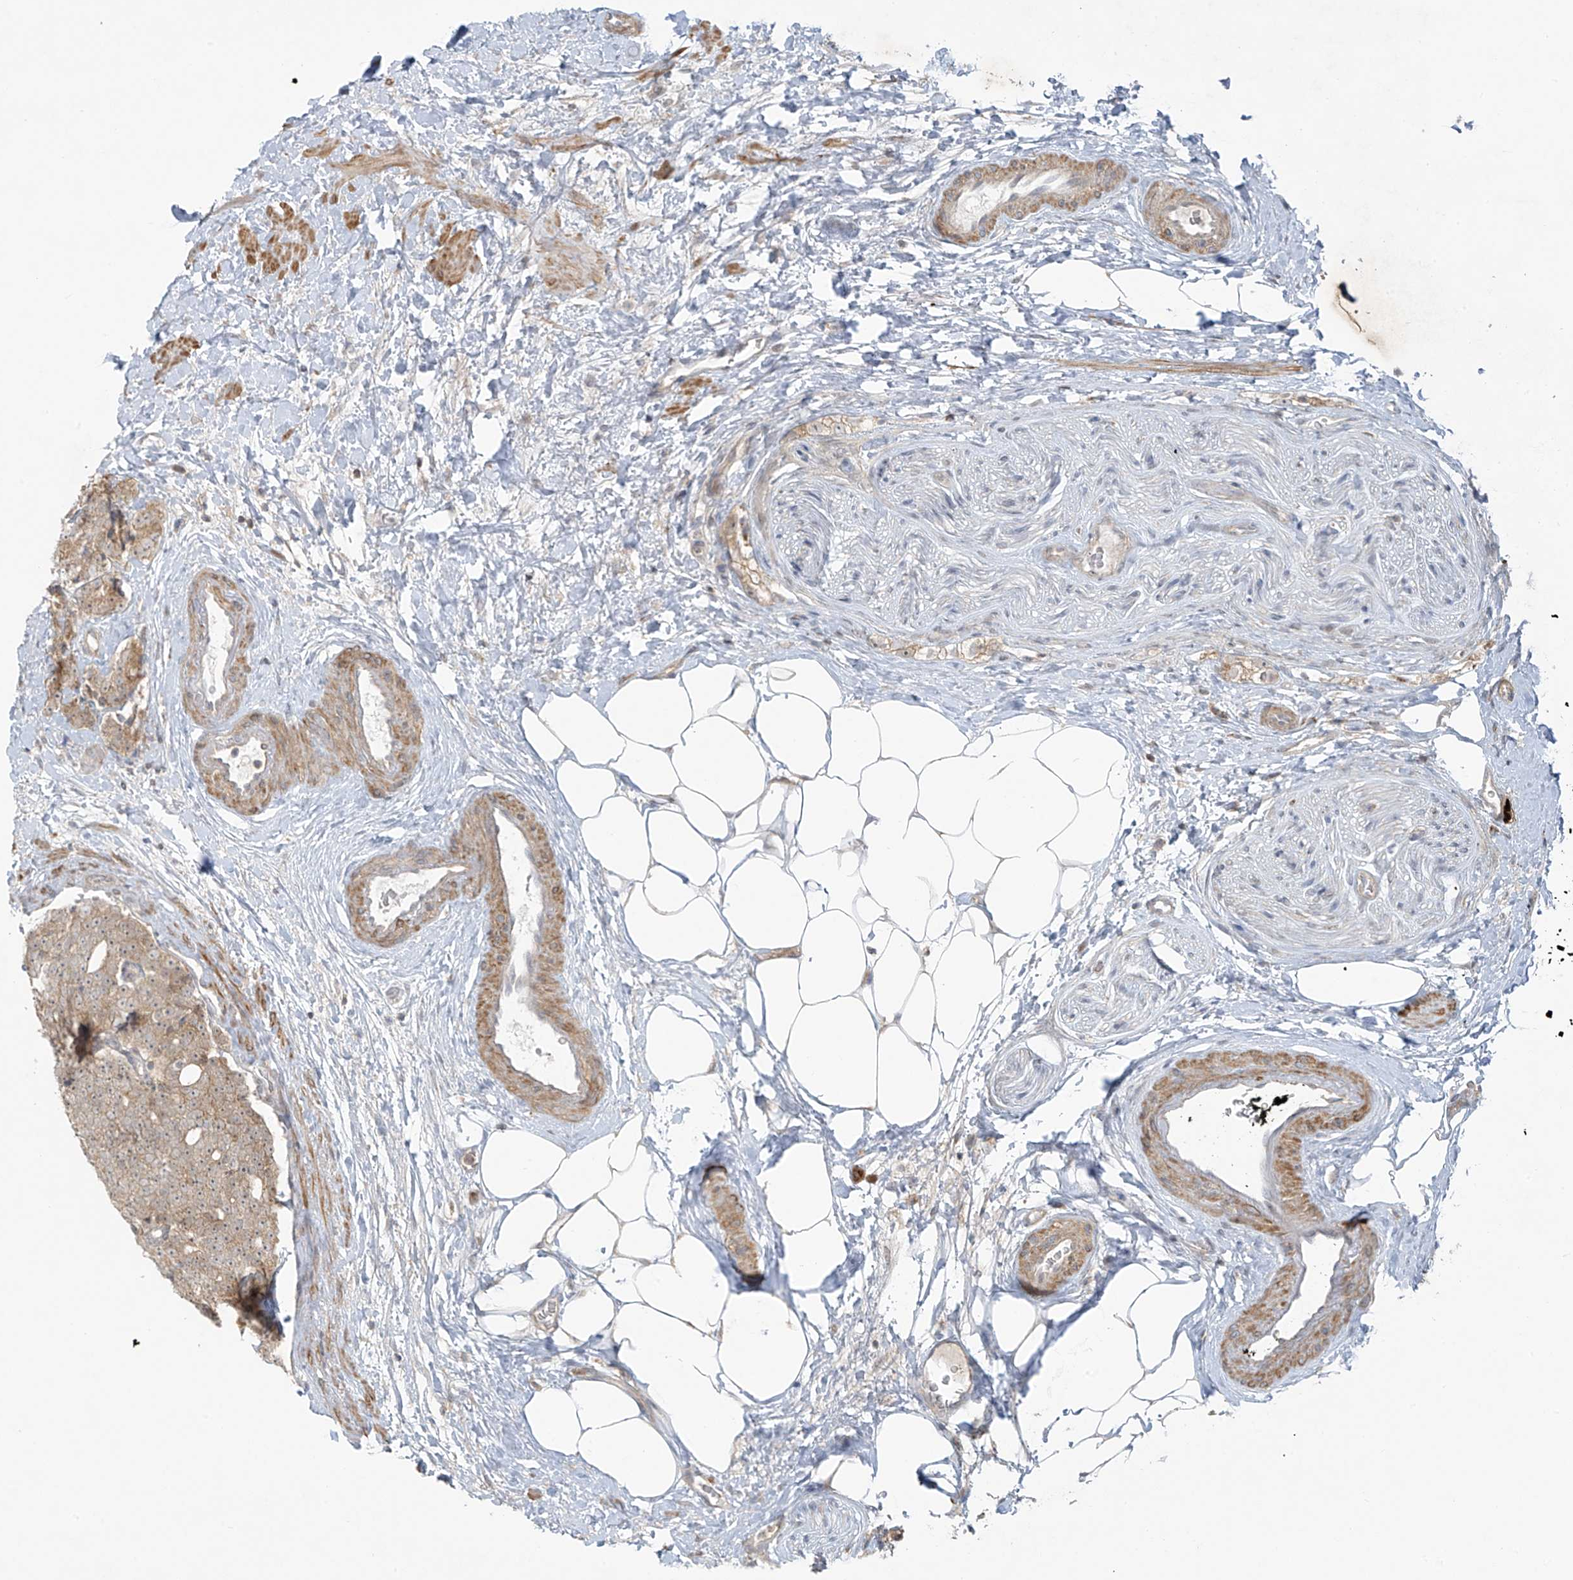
{"staining": {"intensity": "weak", "quantity": ">75%", "location": "cytoplasmic/membranous"}, "tissue": "prostate cancer", "cell_type": "Tumor cells", "image_type": "cancer", "snomed": [{"axis": "morphology", "description": "Adenocarcinoma, High grade"}, {"axis": "topography", "description": "Prostate"}], "caption": "Immunohistochemistry (IHC) (DAB (3,3'-diaminobenzidine)) staining of human high-grade adenocarcinoma (prostate) demonstrates weak cytoplasmic/membranous protein expression in about >75% of tumor cells.", "gene": "HDDC2", "patient": {"sex": "male", "age": 56}}